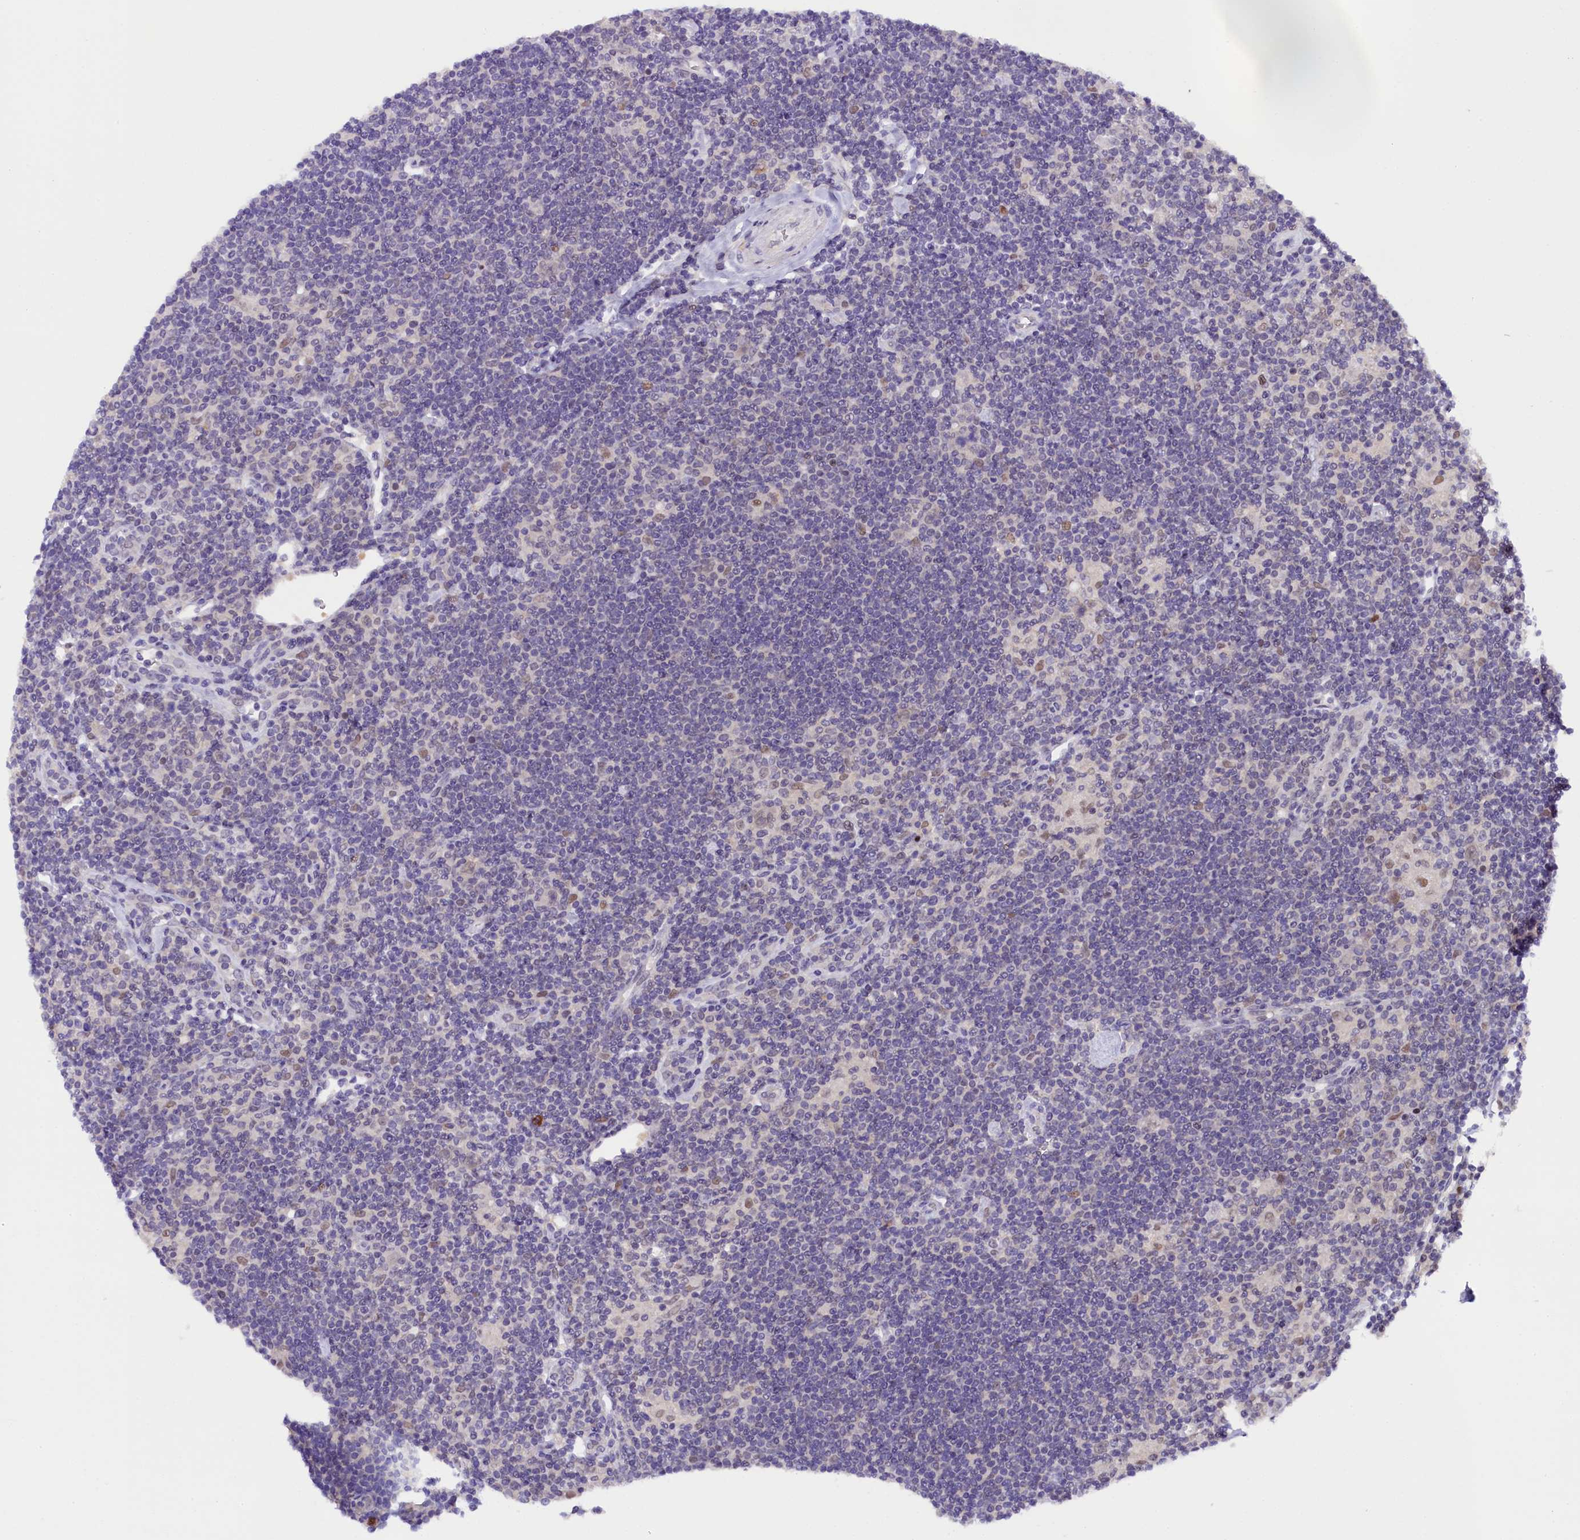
{"staining": {"intensity": "negative", "quantity": "none", "location": "none"}, "tissue": "lymphoma", "cell_type": "Tumor cells", "image_type": "cancer", "snomed": [{"axis": "morphology", "description": "Hodgkin's disease, NOS"}, {"axis": "topography", "description": "Lymph node"}], "caption": "This is a photomicrograph of IHC staining of Hodgkin's disease, which shows no positivity in tumor cells.", "gene": "IQCN", "patient": {"sex": "female", "age": 57}}